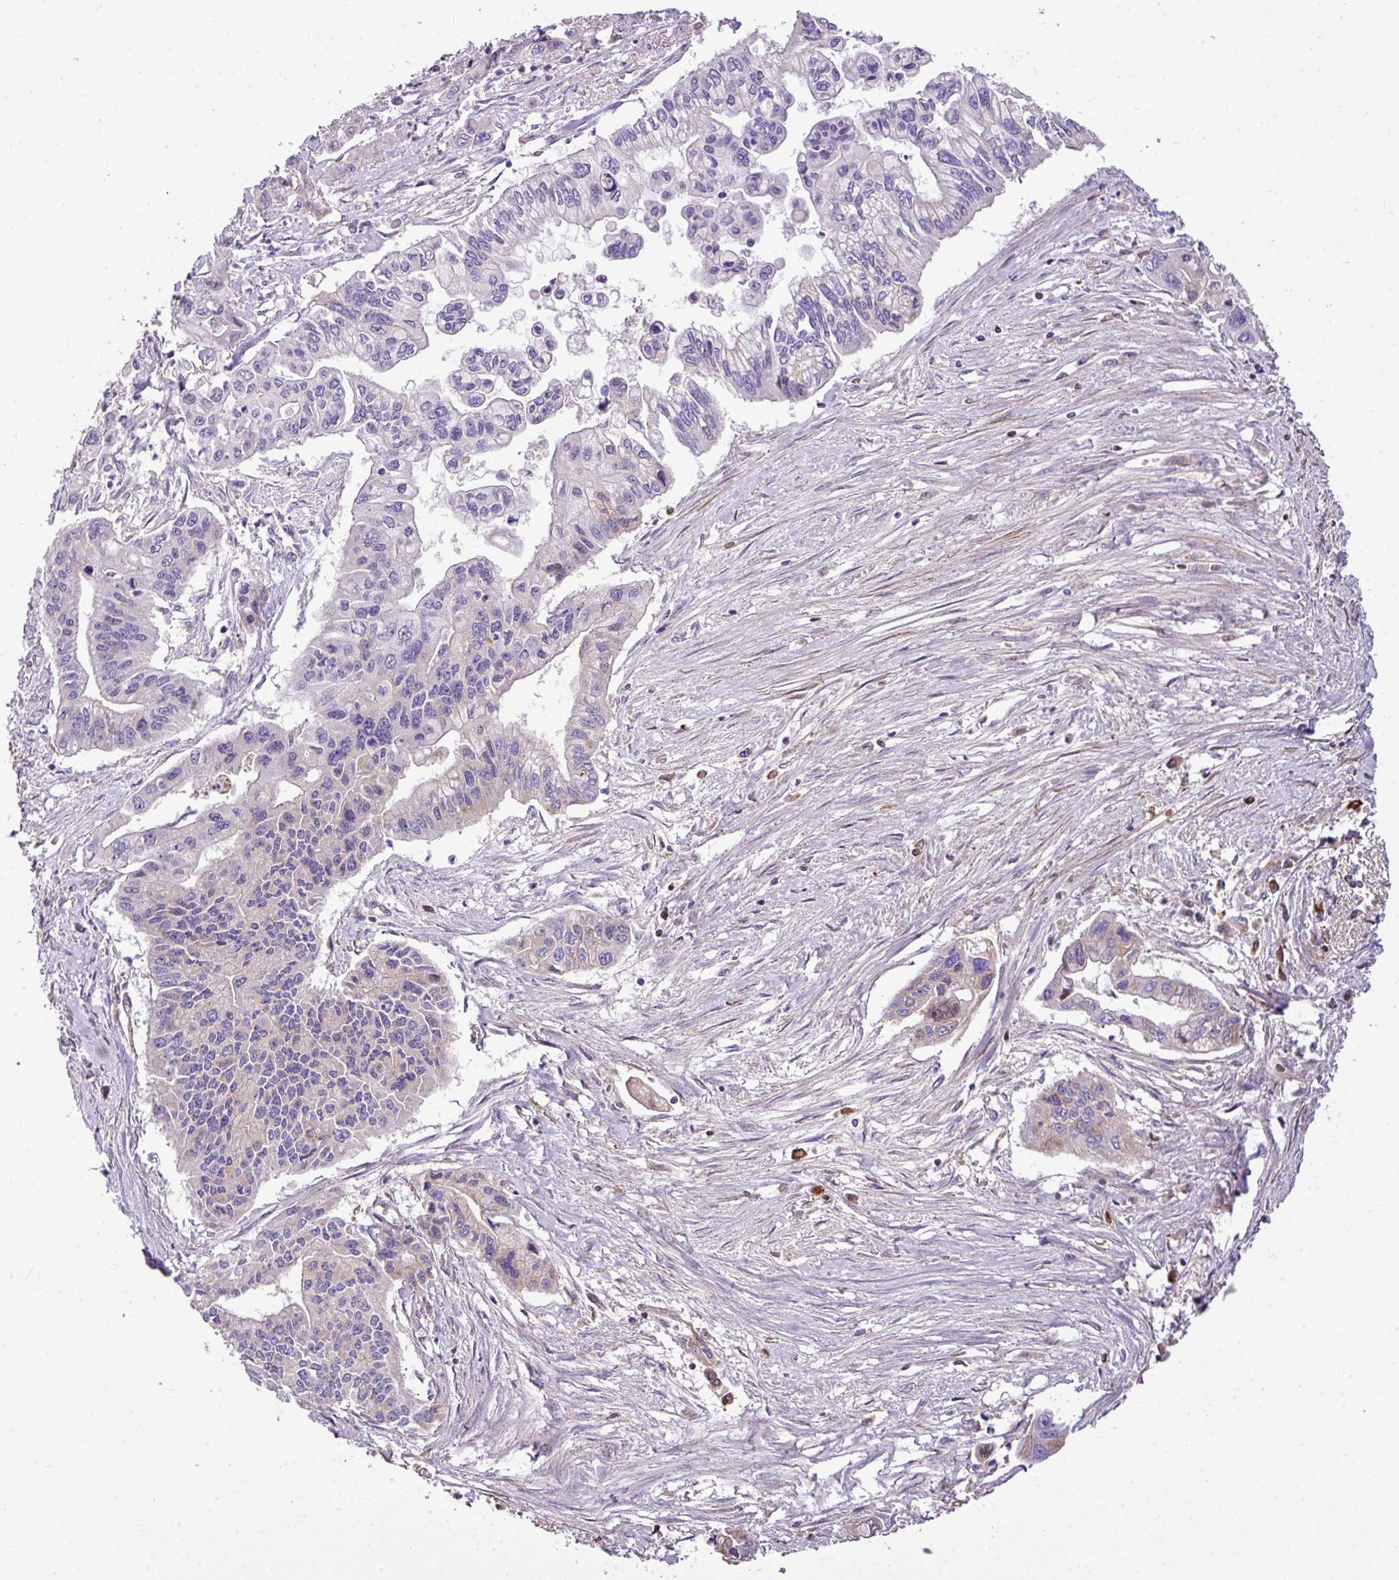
{"staining": {"intensity": "negative", "quantity": "none", "location": "none"}, "tissue": "pancreatic cancer", "cell_type": "Tumor cells", "image_type": "cancer", "snomed": [{"axis": "morphology", "description": "Adenocarcinoma, NOS"}, {"axis": "topography", "description": "Pancreas"}], "caption": "Micrograph shows no protein positivity in tumor cells of adenocarcinoma (pancreatic) tissue. (Stains: DAB (3,3'-diaminobenzidine) immunohistochemistry (IHC) with hematoxylin counter stain, Microscopy: brightfield microscopy at high magnification).", "gene": "CTXN2", "patient": {"sex": "male", "age": 62}}